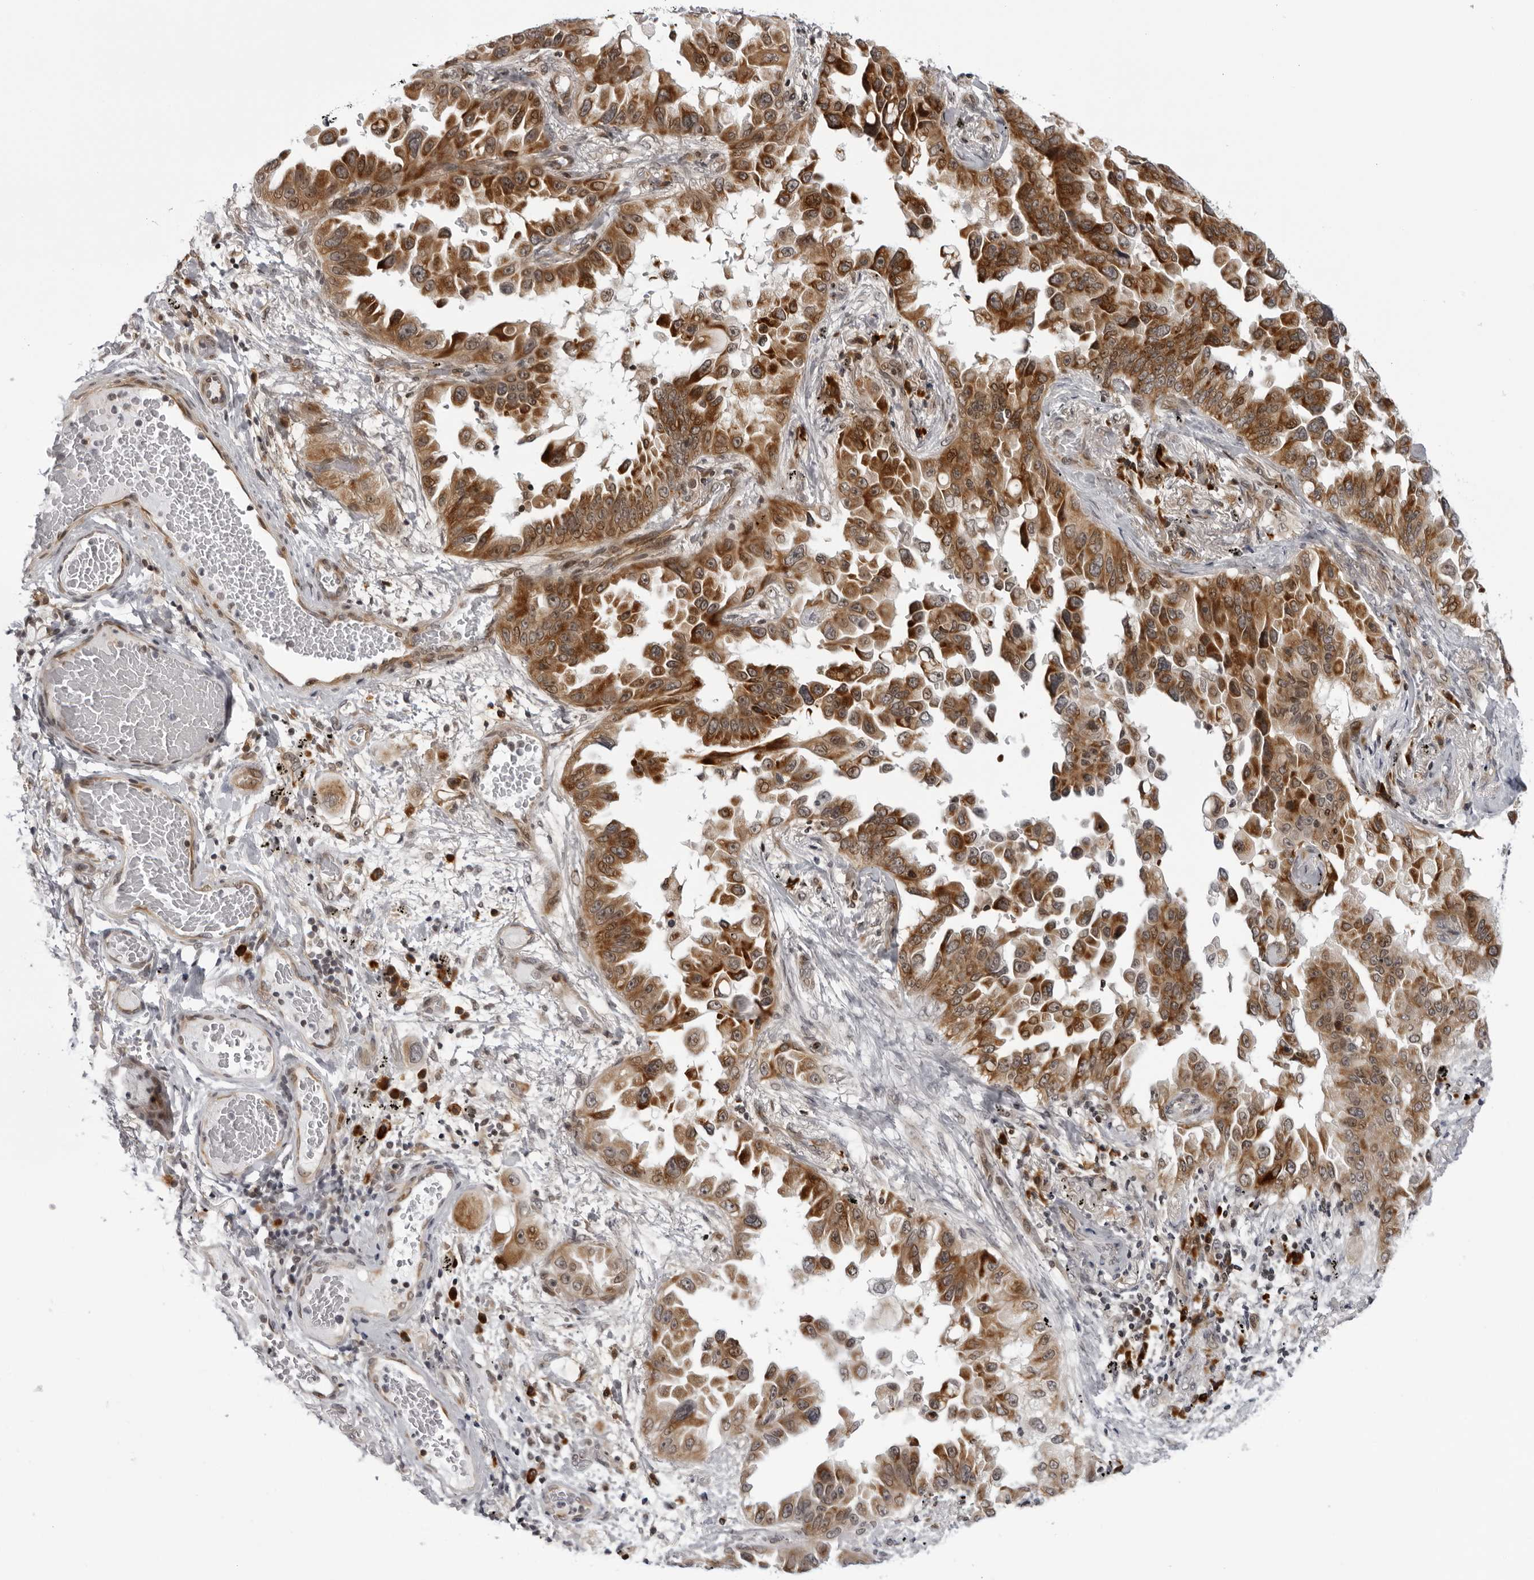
{"staining": {"intensity": "strong", "quantity": ">75%", "location": "cytoplasmic/membranous"}, "tissue": "lung cancer", "cell_type": "Tumor cells", "image_type": "cancer", "snomed": [{"axis": "morphology", "description": "Adenocarcinoma, NOS"}, {"axis": "topography", "description": "Lung"}], "caption": "This image reveals lung cancer stained with IHC to label a protein in brown. The cytoplasmic/membranous of tumor cells show strong positivity for the protein. Nuclei are counter-stained blue.", "gene": "GCSAML", "patient": {"sex": "female", "age": 67}}